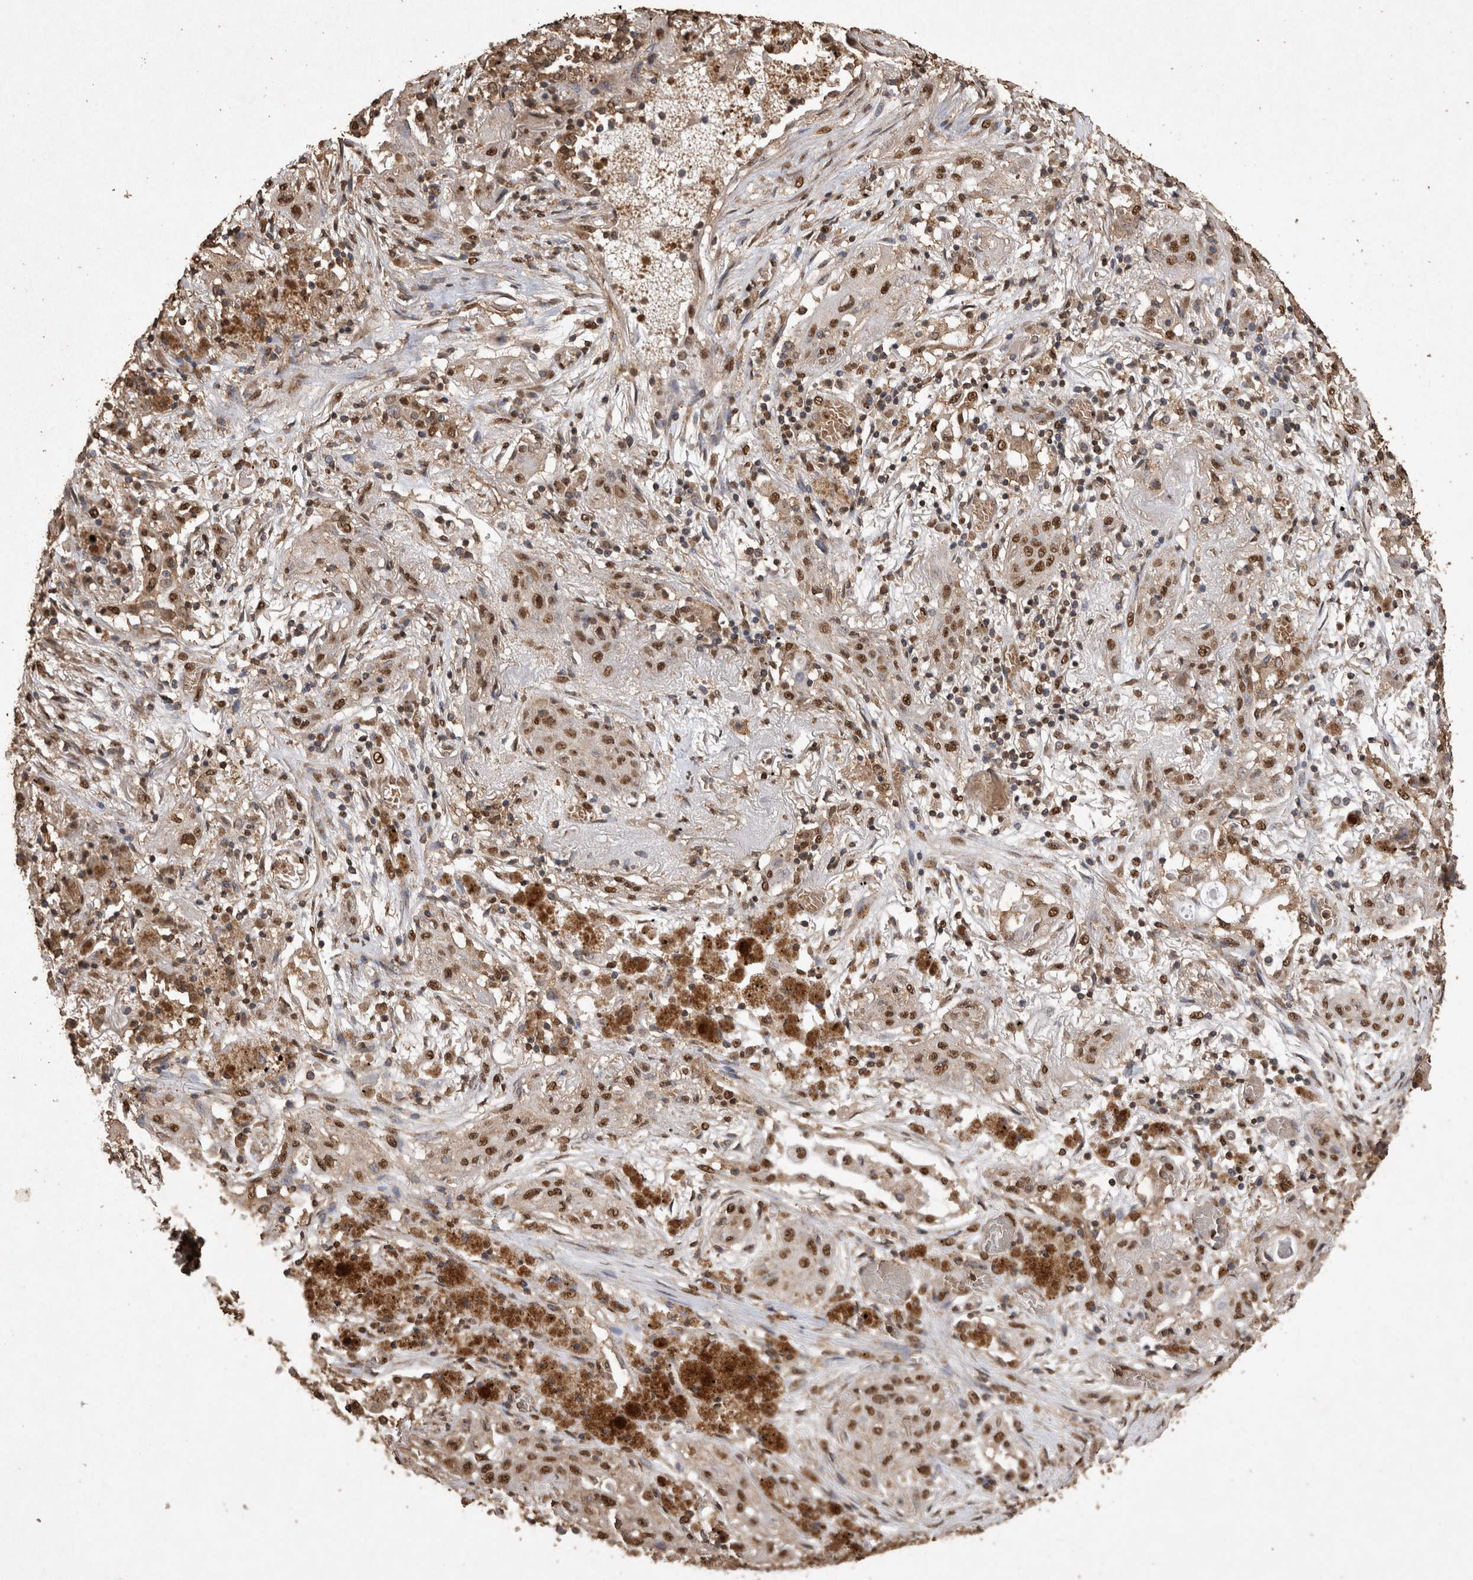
{"staining": {"intensity": "moderate", "quantity": ">75%", "location": "nuclear"}, "tissue": "lung cancer", "cell_type": "Tumor cells", "image_type": "cancer", "snomed": [{"axis": "morphology", "description": "Squamous cell carcinoma, NOS"}, {"axis": "topography", "description": "Lung"}], "caption": "A micrograph of human lung cancer (squamous cell carcinoma) stained for a protein reveals moderate nuclear brown staining in tumor cells. The staining is performed using DAB brown chromogen to label protein expression. The nuclei are counter-stained blue using hematoxylin.", "gene": "OAS2", "patient": {"sex": "female", "age": 47}}